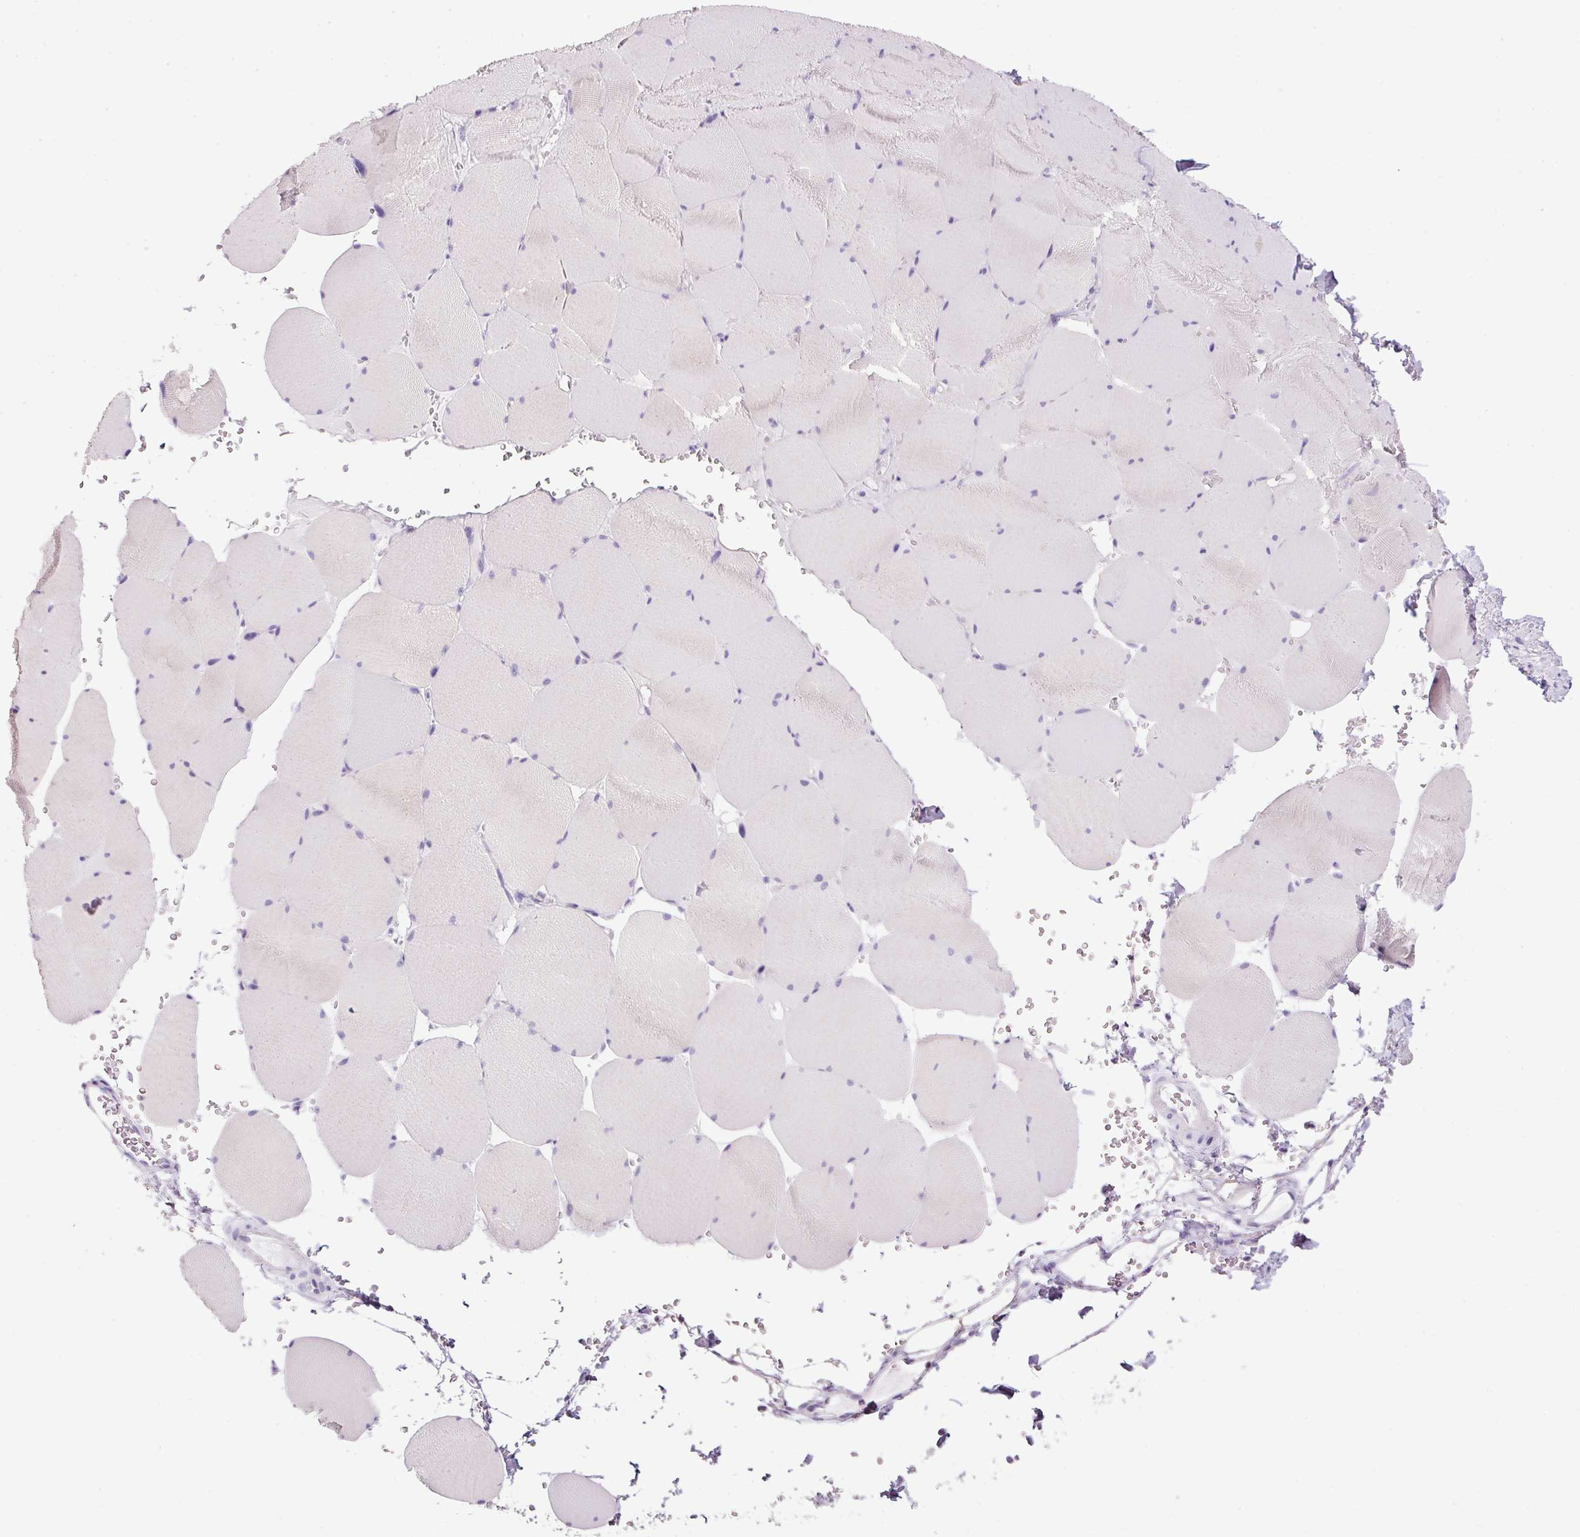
{"staining": {"intensity": "negative", "quantity": "none", "location": "none"}, "tissue": "skeletal muscle", "cell_type": "Myocytes", "image_type": "normal", "snomed": [{"axis": "morphology", "description": "Normal tissue, NOS"}, {"axis": "topography", "description": "Skeletal muscle"}, {"axis": "topography", "description": "Head-Neck"}], "caption": "DAB (3,3'-diaminobenzidine) immunohistochemical staining of unremarkable human skeletal muscle reveals no significant expression in myocytes. Brightfield microscopy of IHC stained with DAB (brown) and hematoxylin (blue), captured at high magnification.", "gene": "BSND", "patient": {"sex": "male", "age": 66}}